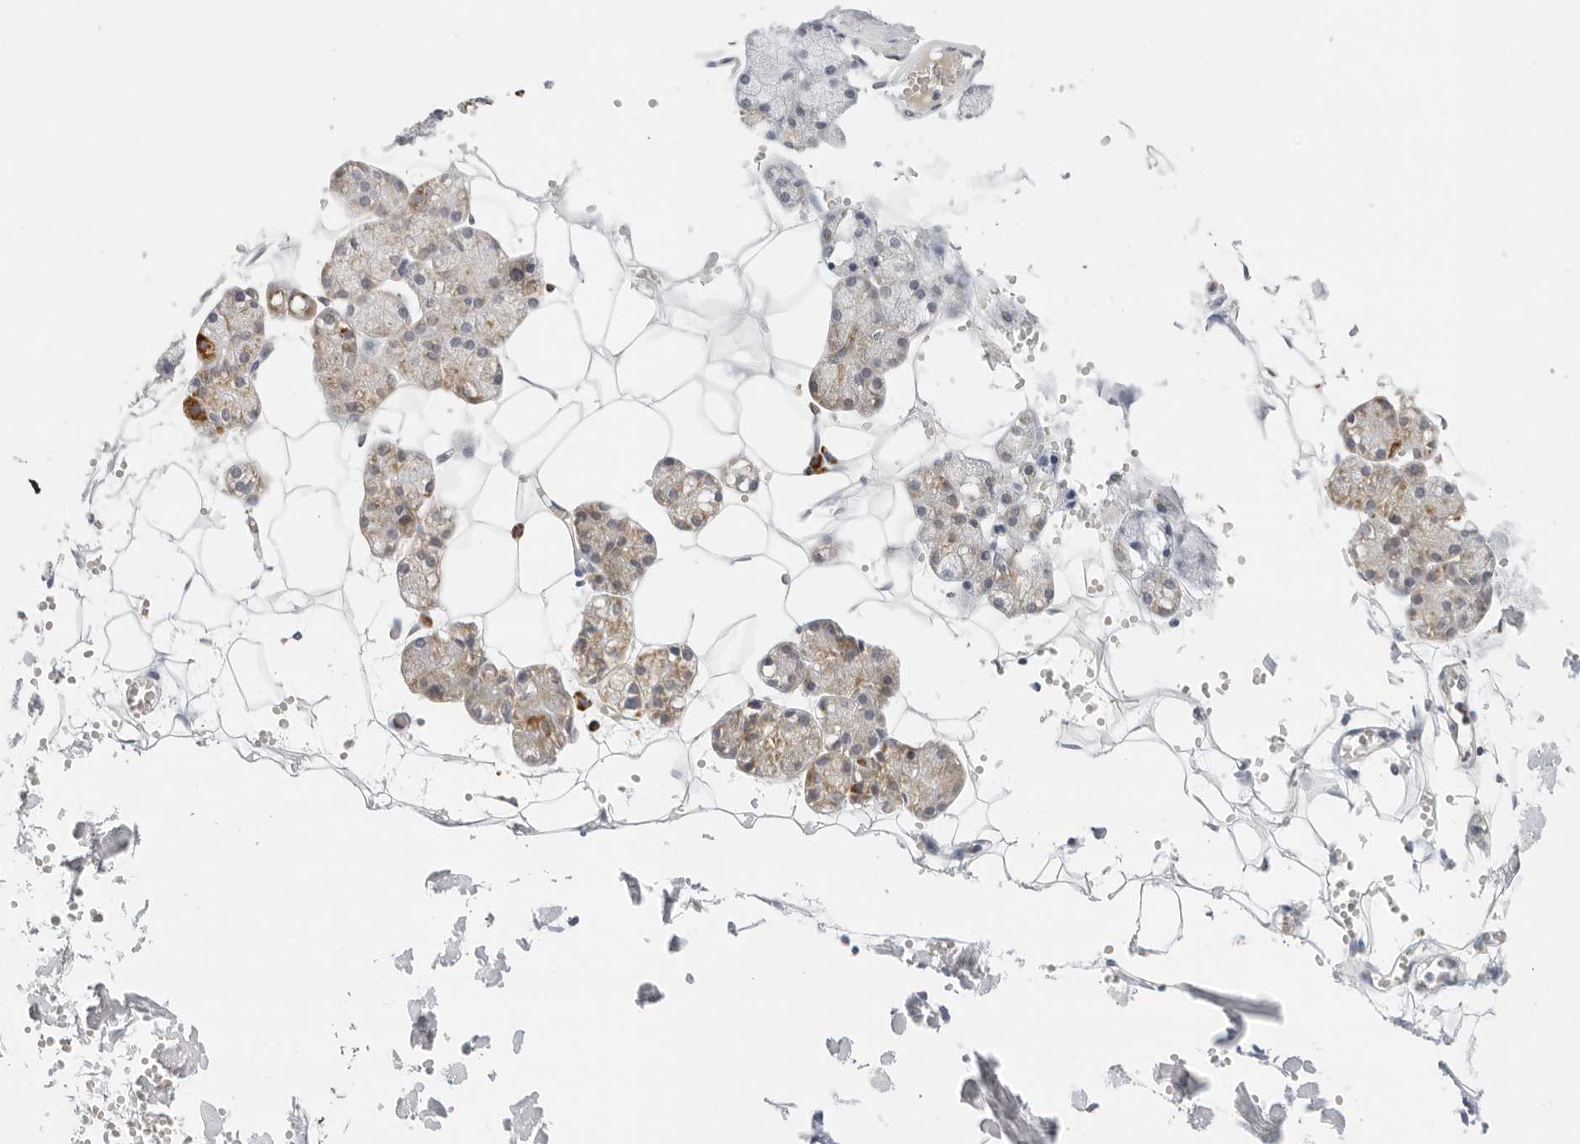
{"staining": {"intensity": "moderate", "quantity": "<25%", "location": "cytoplasmic/membranous"}, "tissue": "salivary gland", "cell_type": "Glandular cells", "image_type": "normal", "snomed": [{"axis": "morphology", "description": "Normal tissue, NOS"}, {"axis": "topography", "description": "Salivary gland"}], "caption": "The micrograph shows a brown stain indicating the presence of a protein in the cytoplasmic/membranous of glandular cells in salivary gland. The staining was performed using DAB (3,3'-diaminobenzidine) to visualize the protein expression in brown, while the nuclei were stained in blue with hematoxylin (Magnification: 20x).", "gene": "RC3H1", "patient": {"sex": "male", "age": 62}}